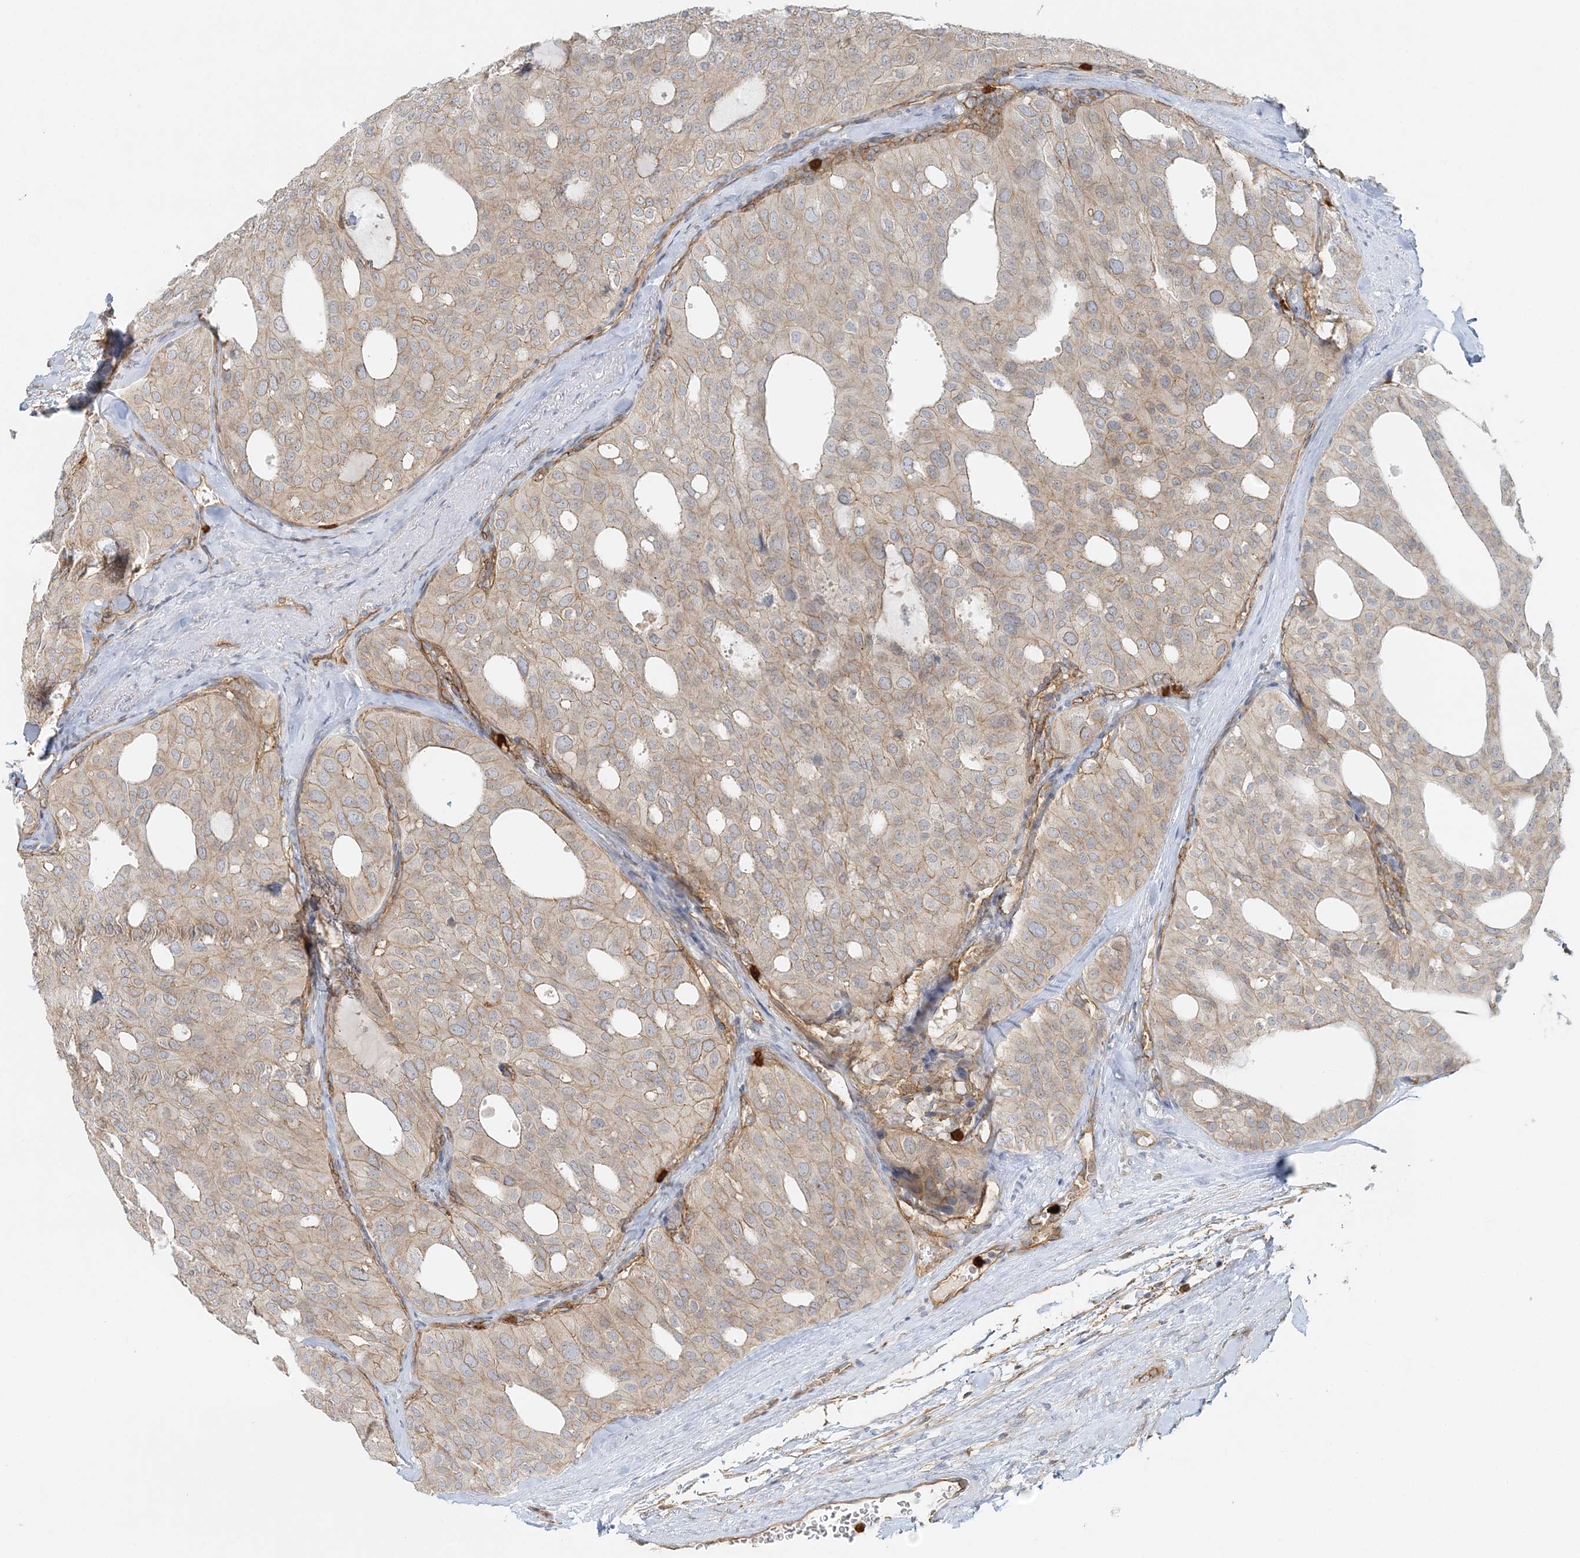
{"staining": {"intensity": "weak", "quantity": "25%-75%", "location": "cytoplasmic/membranous"}, "tissue": "thyroid cancer", "cell_type": "Tumor cells", "image_type": "cancer", "snomed": [{"axis": "morphology", "description": "Follicular adenoma carcinoma, NOS"}, {"axis": "topography", "description": "Thyroid gland"}], "caption": "Follicular adenoma carcinoma (thyroid) stained with DAB immunohistochemistry exhibits low levels of weak cytoplasmic/membranous staining in about 25%-75% of tumor cells.", "gene": "DNAH1", "patient": {"sex": "male", "age": 75}}